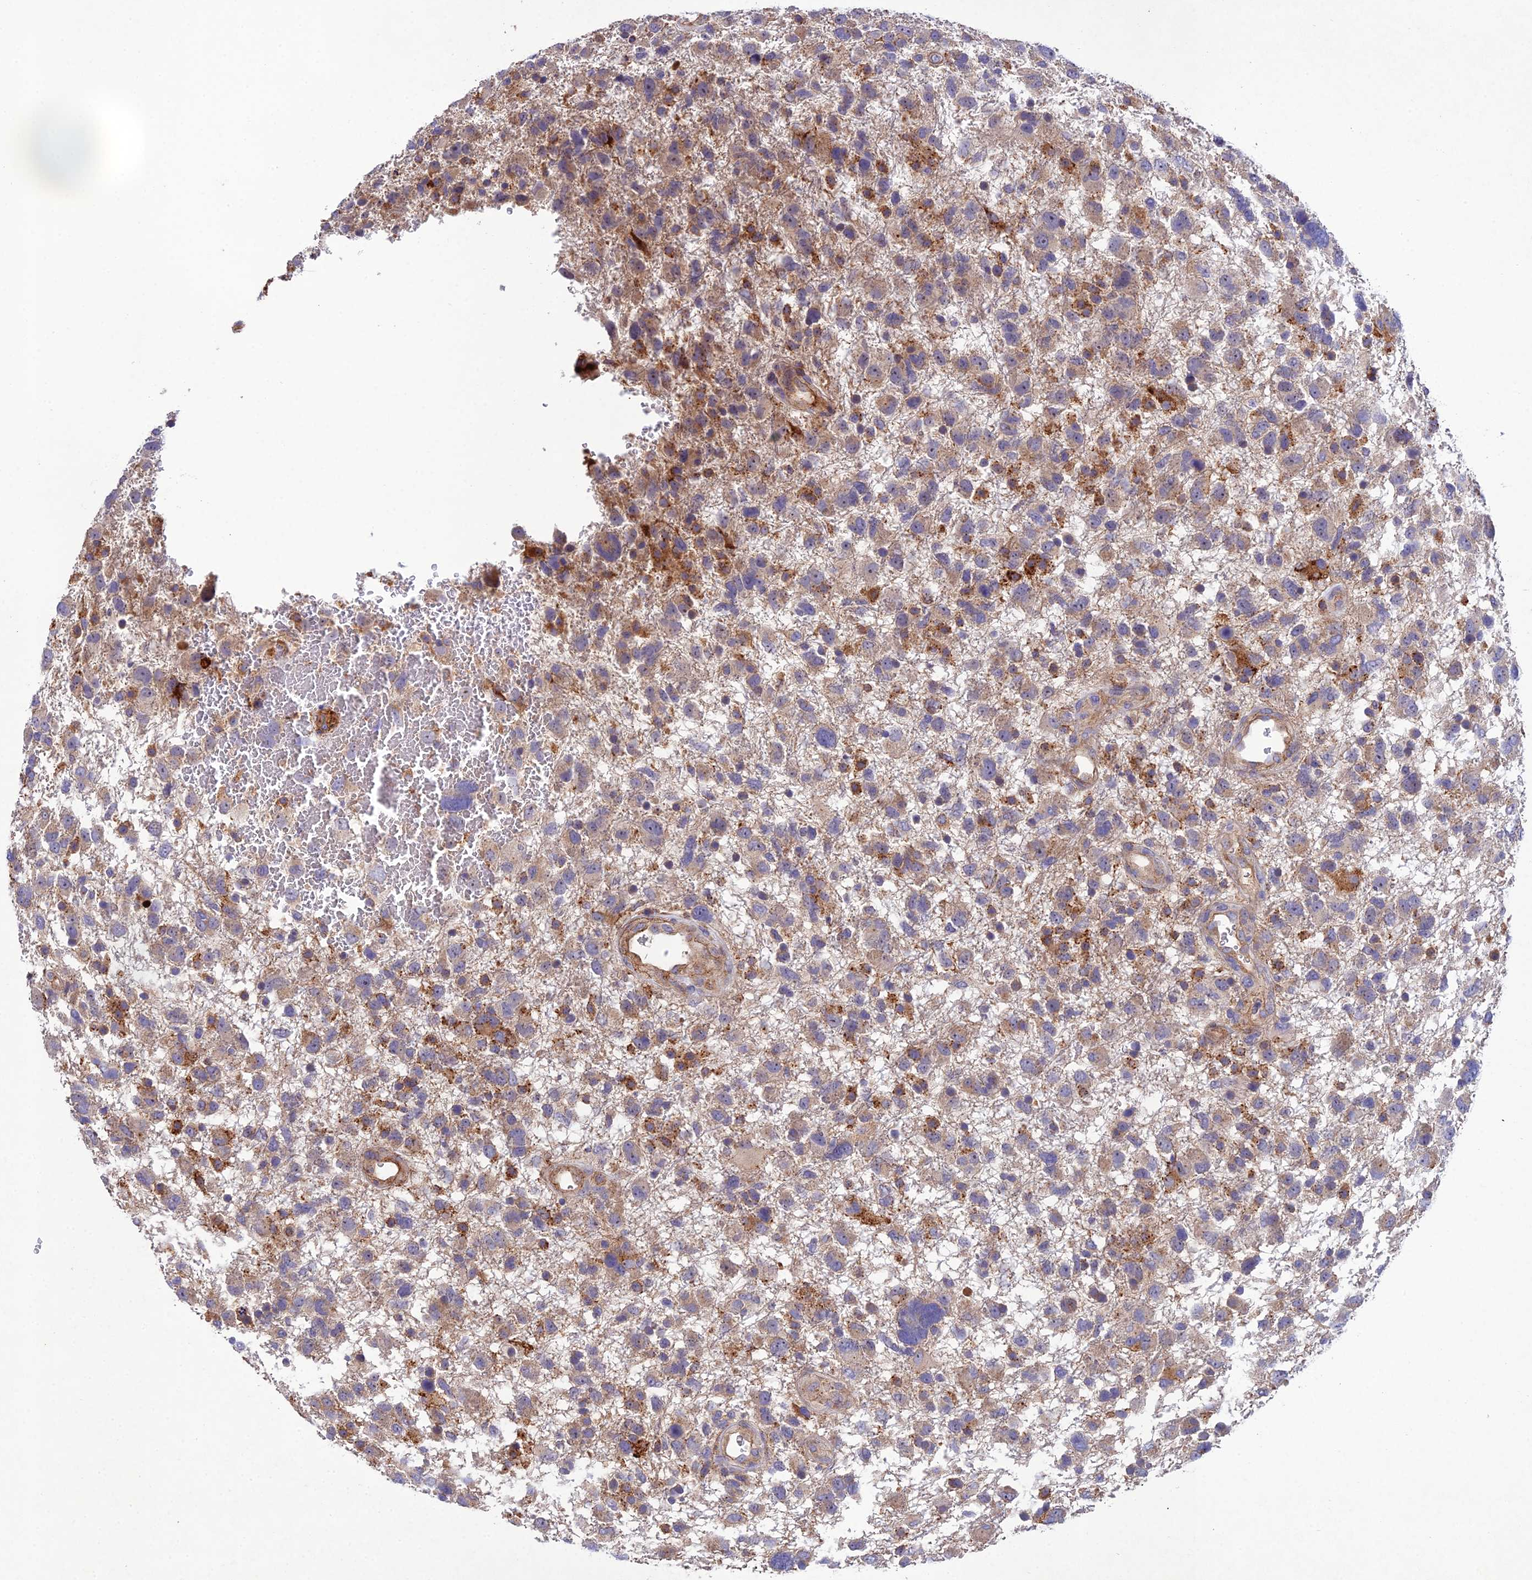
{"staining": {"intensity": "moderate", "quantity": "25%-75%", "location": "cytoplasmic/membranous"}, "tissue": "glioma", "cell_type": "Tumor cells", "image_type": "cancer", "snomed": [{"axis": "morphology", "description": "Glioma, malignant, High grade"}, {"axis": "topography", "description": "Brain"}], "caption": "A high-resolution image shows immunohistochemistry (IHC) staining of glioma, which demonstrates moderate cytoplasmic/membranous expression in about 25%-75% of tumor cells.", "gene": "RALGAPA2", "patient": {"sex": "male", "age": 61}}